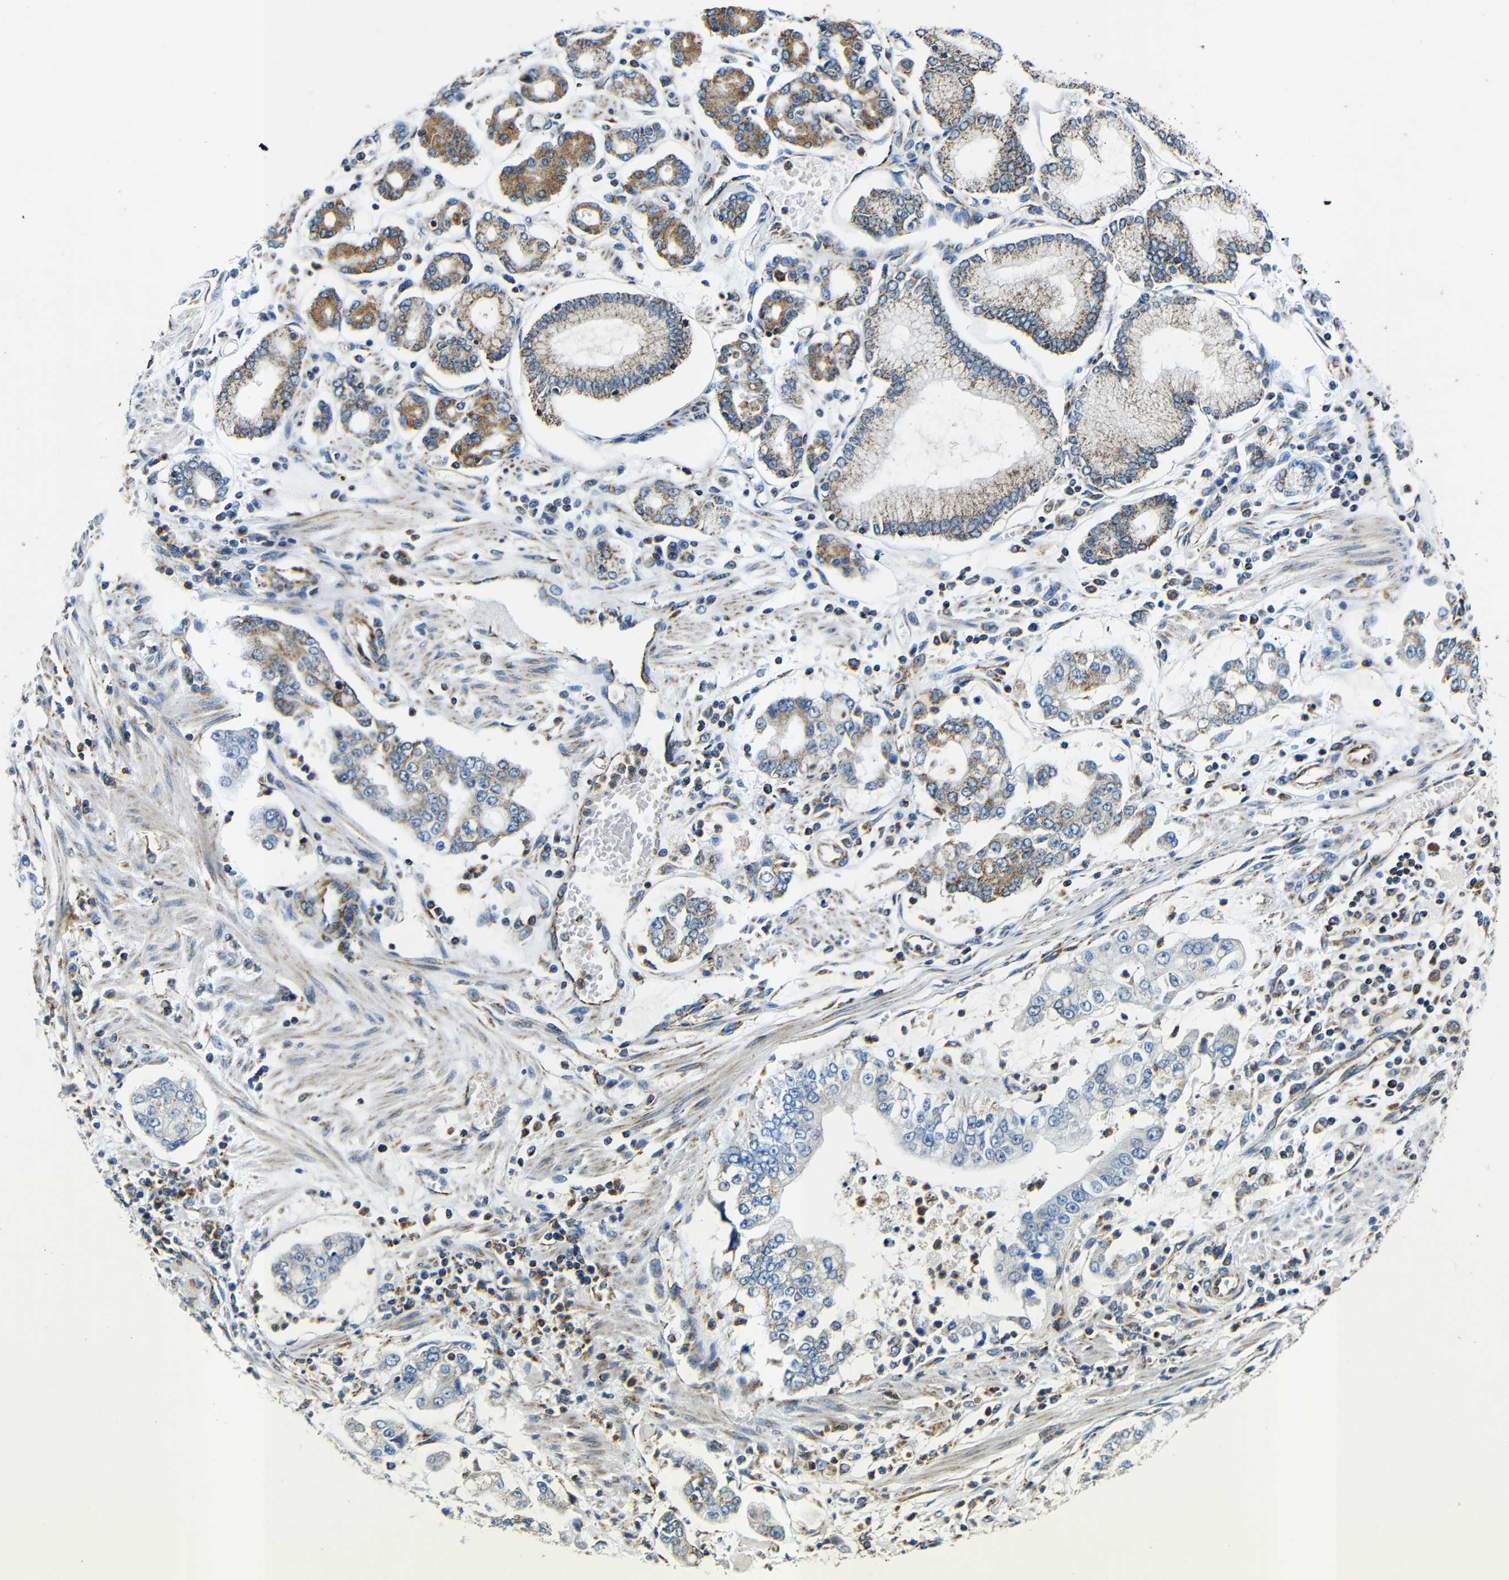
{"staining": {"intensity": "moderate", "quantity": "<25%", "location": "cytoplasmic/membranous"}, "tissue": "stomach cancer", "cell_type": "Tumor cells", "image_type": "cancer", "snomed": [{"axis": "morphology", "description": "Adenocarcinoma, NOS"}, {"axis": "topography", "description": "Stomach"}], "caption": "A brown stain shows moderate cytoplasmic/membranous positivity of a protein in stomach cancer (adenocarcinoma) tumor cells. (brown staining indicates protein expression, while blue staining denotes nuclei).", "gene": "GALNT18", "patient": {"sex": "male", "age": 76}}